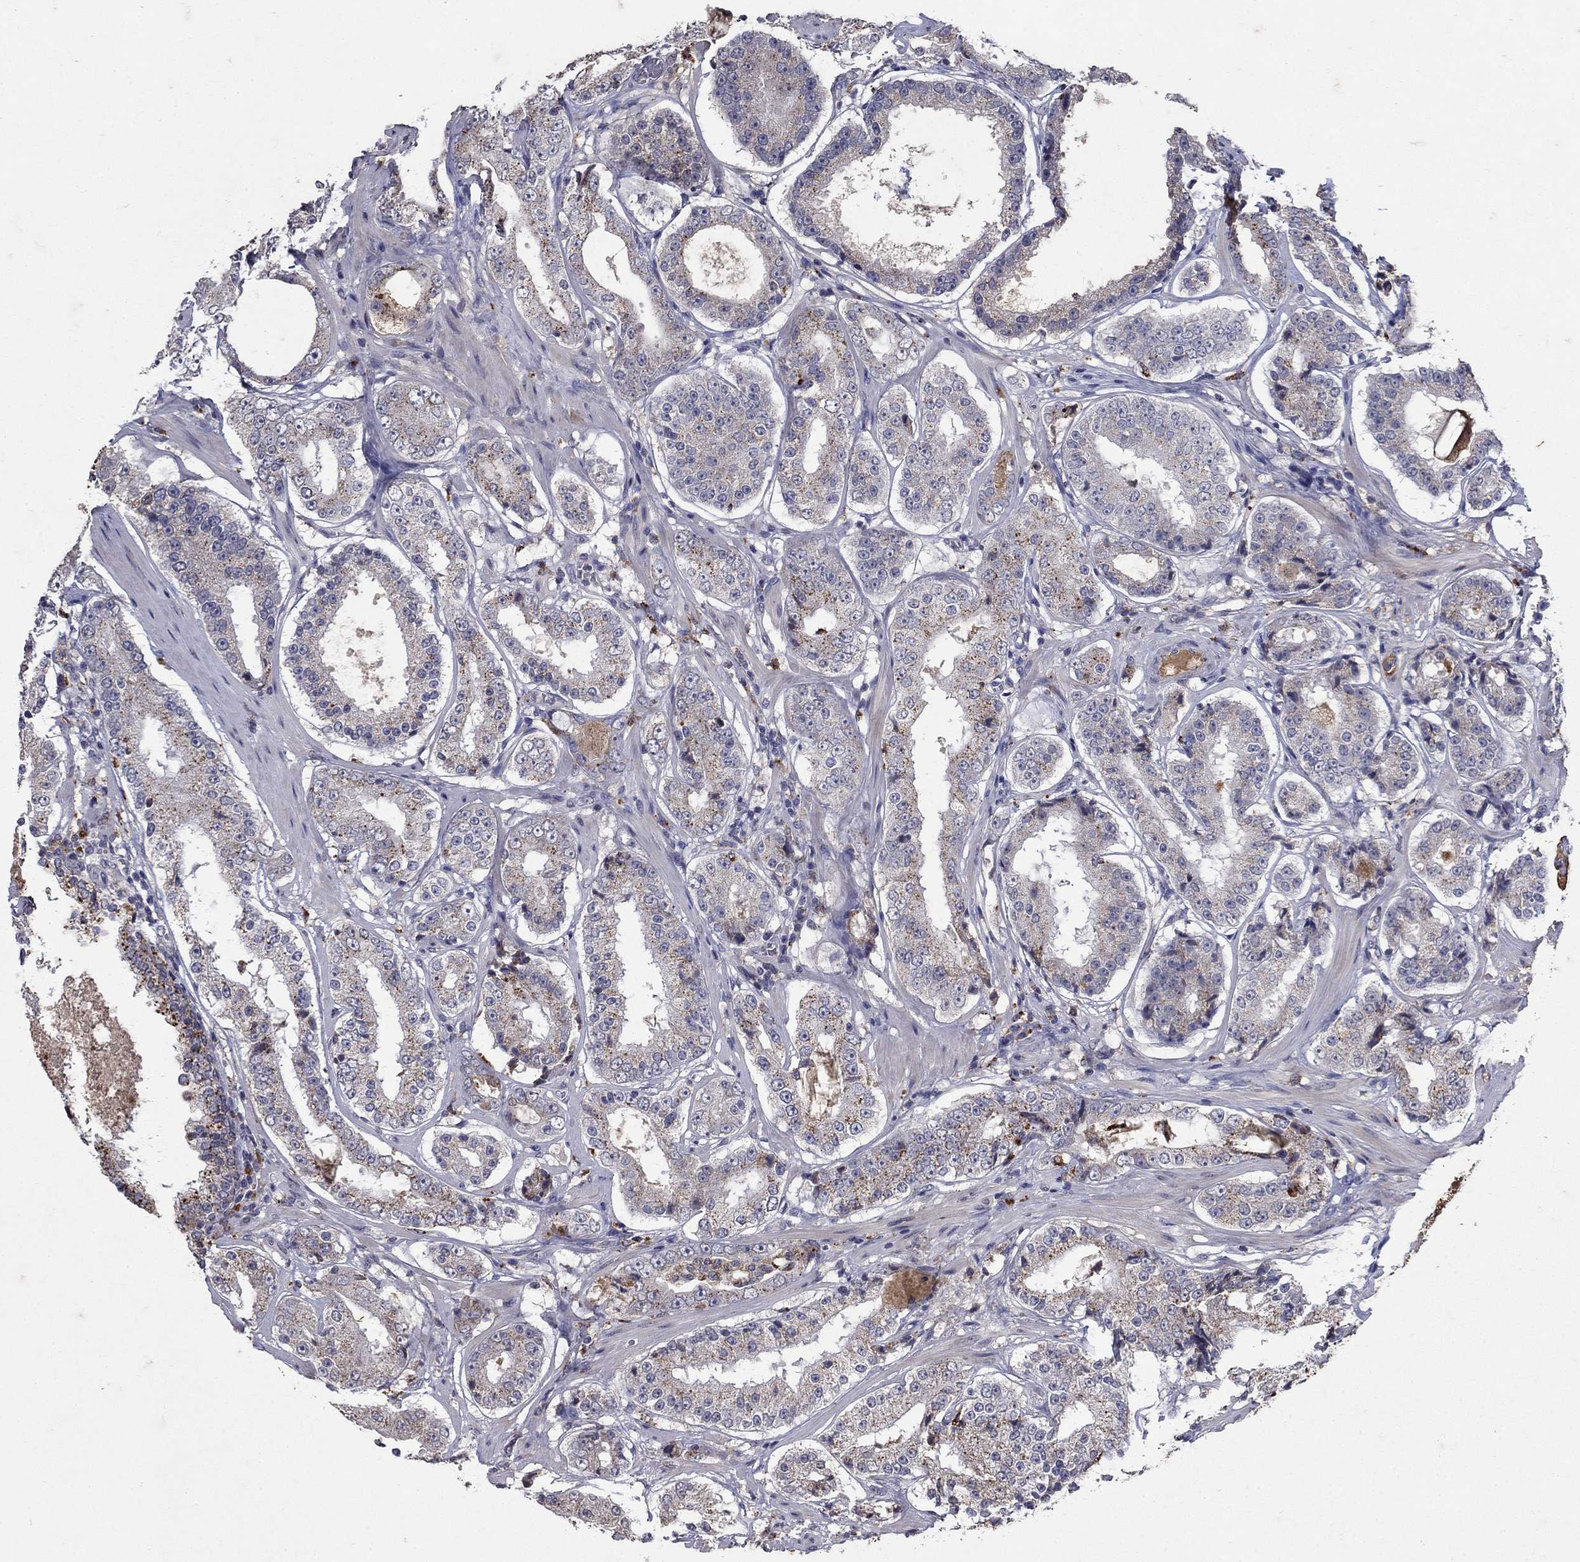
{"staining": {"intensity": "negative", "quantity": "none", "location": "none"}, "tissue": "prostate cancer", "cell_type": "Tumor cells", "image_type": "cancer", "snomed": [{"axis": "morphology", "description": "Adenocarcinoma, Low grade"}, {"axis": "topography", "description": "Prostate"}], "caption": "This is a photomicrograph of immunohistochemistry (IHC) staining of prostate adenocarcinoma (low-grade), which shows no expression in tumor cells.", "gene": "NPC2", "patient": {"sex": "male", "age": 60}}